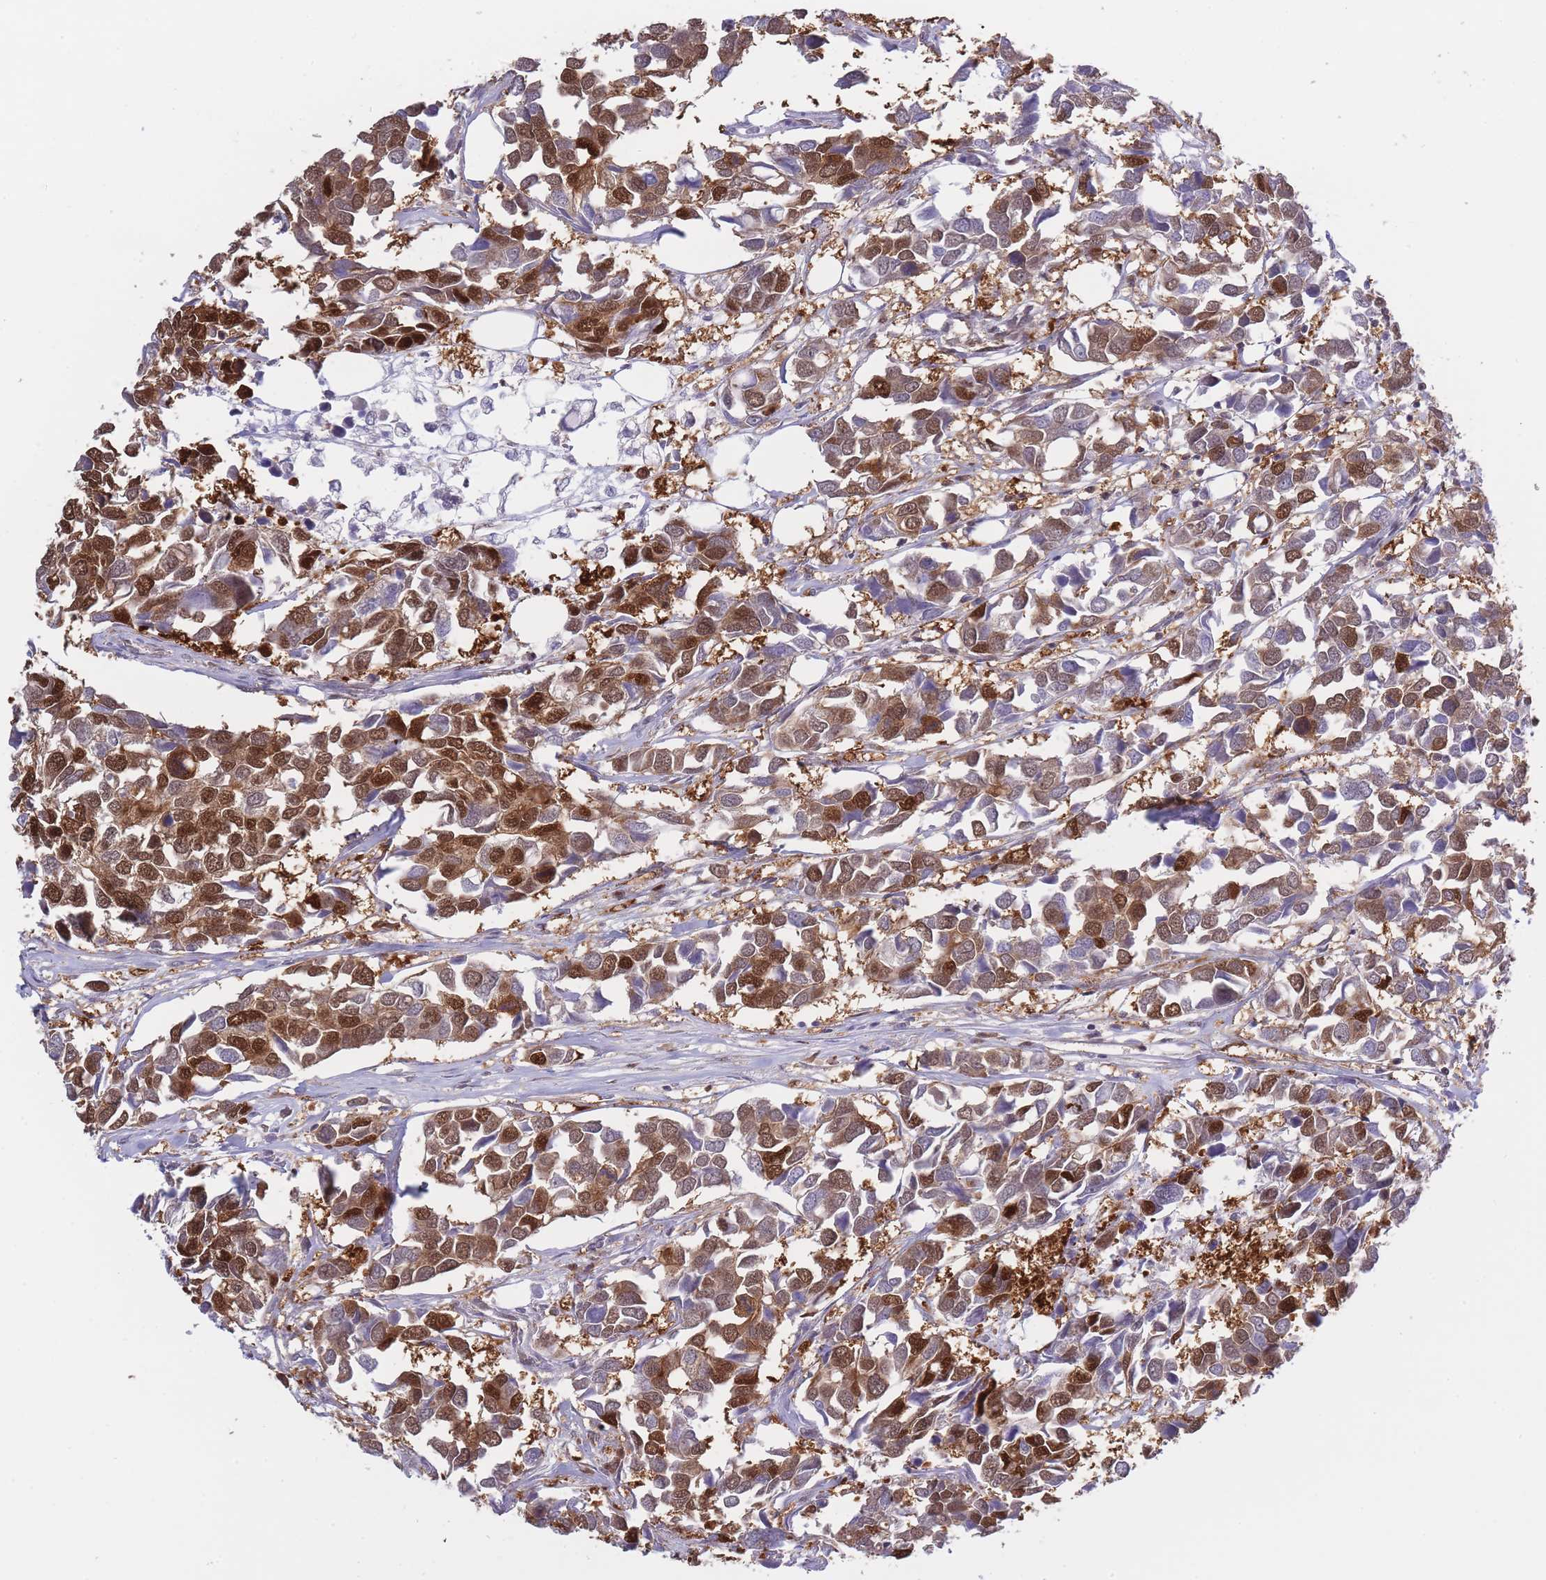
{"staining": {"intensity": "moderate", "quantity": ">75%", "location": "cytoplasmic/membranous,nuclear"}, "tissue": "breast cancer", "cell_type": "Tumor cells", "image_type": "cancer", "snomed": [{"axis": "morphology", "description": "Duct carcinoma"}, {"axis": "topography", "description": "Breast"}], "caption": "High-magnification brightfield microscopy of invasive ductal carcinoma (breast) stained with DAB (brown) and counterstained with hematoxylin (blue). tumor cells exhibit moderate cytoplasmic/membranous and nuclear positivity is seen in approximately>75% of cells.", "gene": "NSFL1C", "patient": {"sex": "female", "age": 83}}